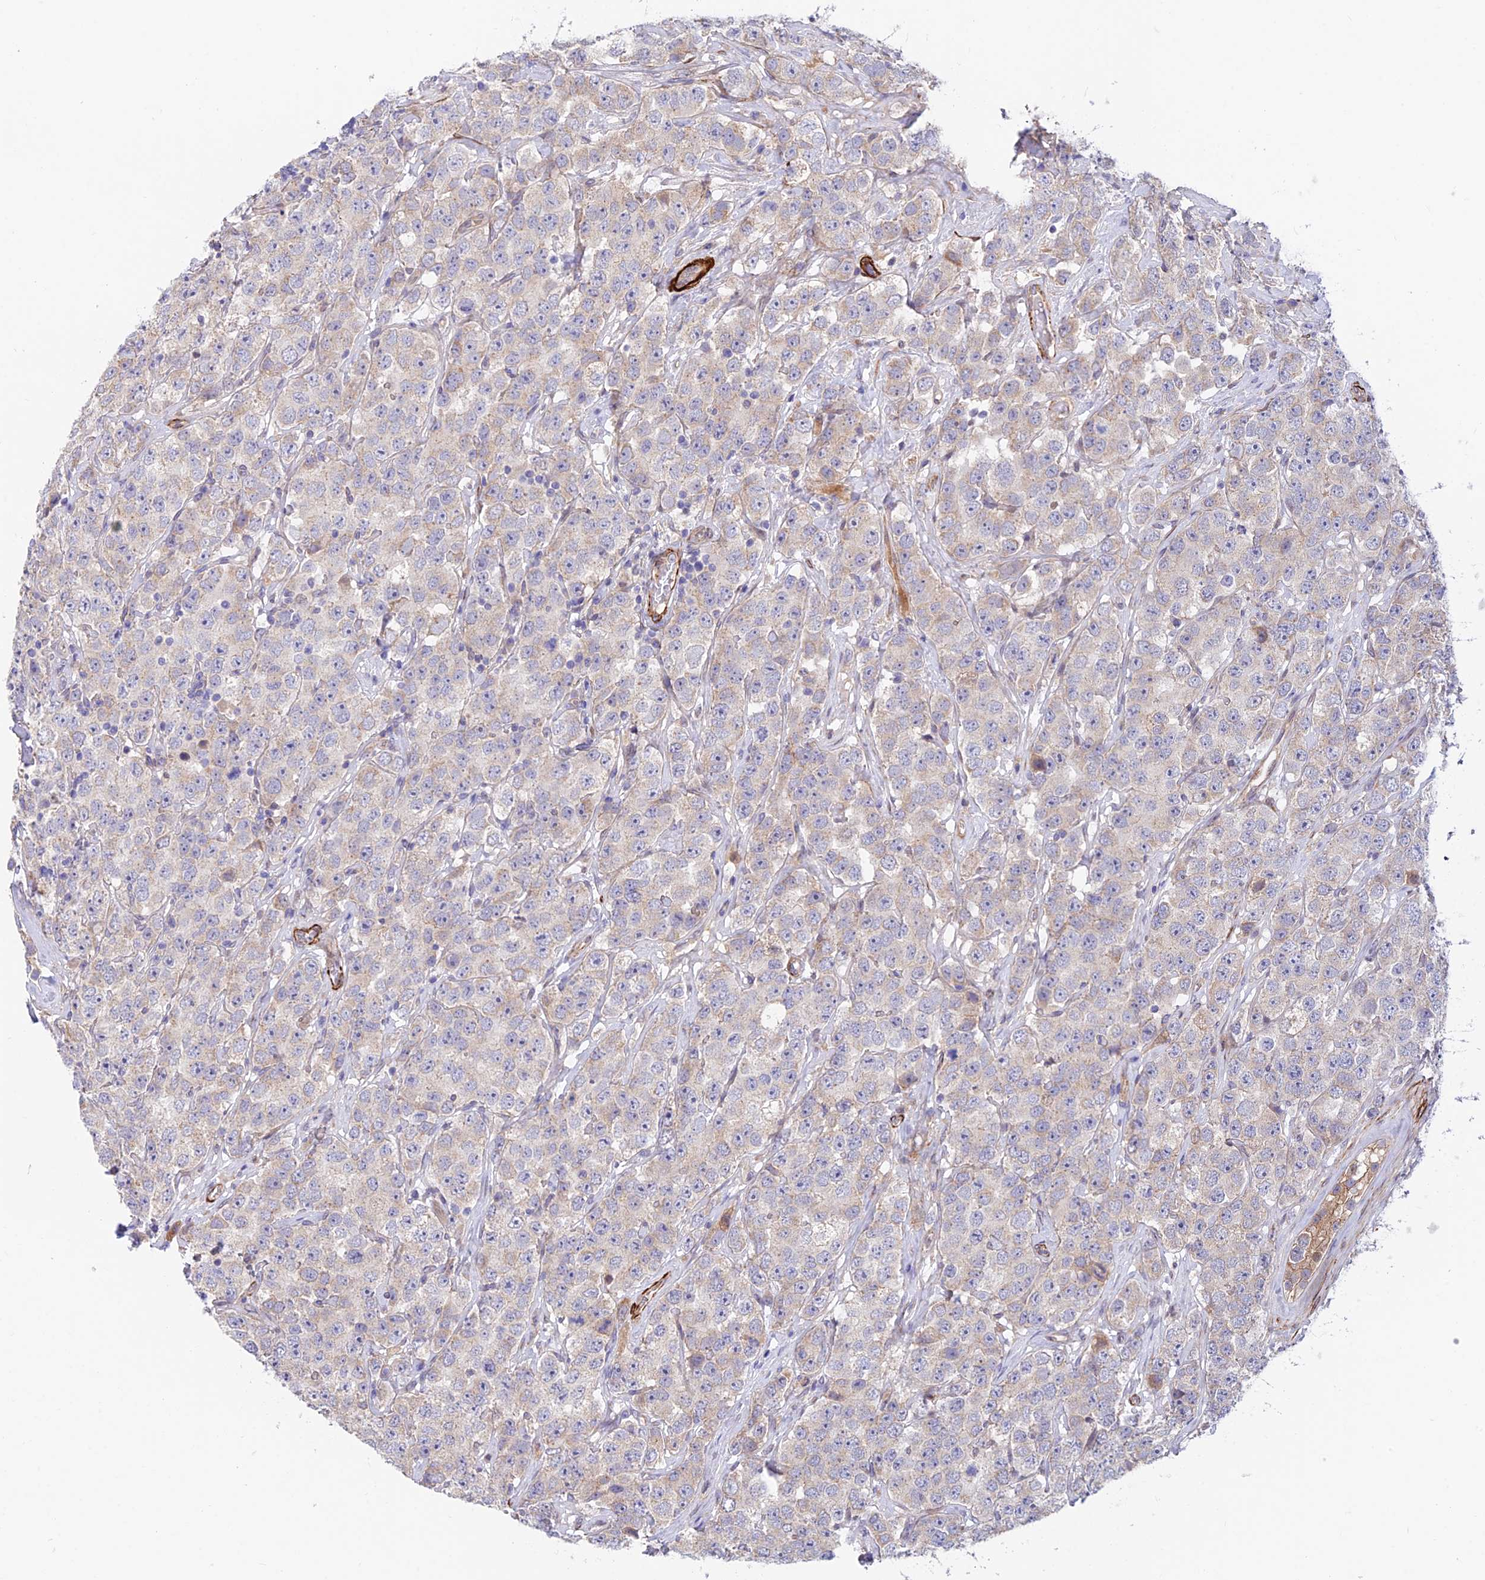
{"staining": {"intensity": "negative", "quantity": "none", "location": "none"}, "tissue": "testis cancer", "cell_type": "Tumor cells", "image_type": "cancer", "snomed": [{"axis": "morphology", "description": "Seminoma, NOS"}, {"axis": "topography", "description": "Testis"}], "caption": "DAB immunohistochemical staining of testis cancer displays no significant expression in tumor cells. Brightfield microscopy of immunohistochemistry (IHC) stained with DAB (3,3'-diaminobenzidine) (brown) and hematoxylin (blue), captured at high magnification.", "gene": "ANKRD50", "patient": {"sex": "male", "age": 28}}